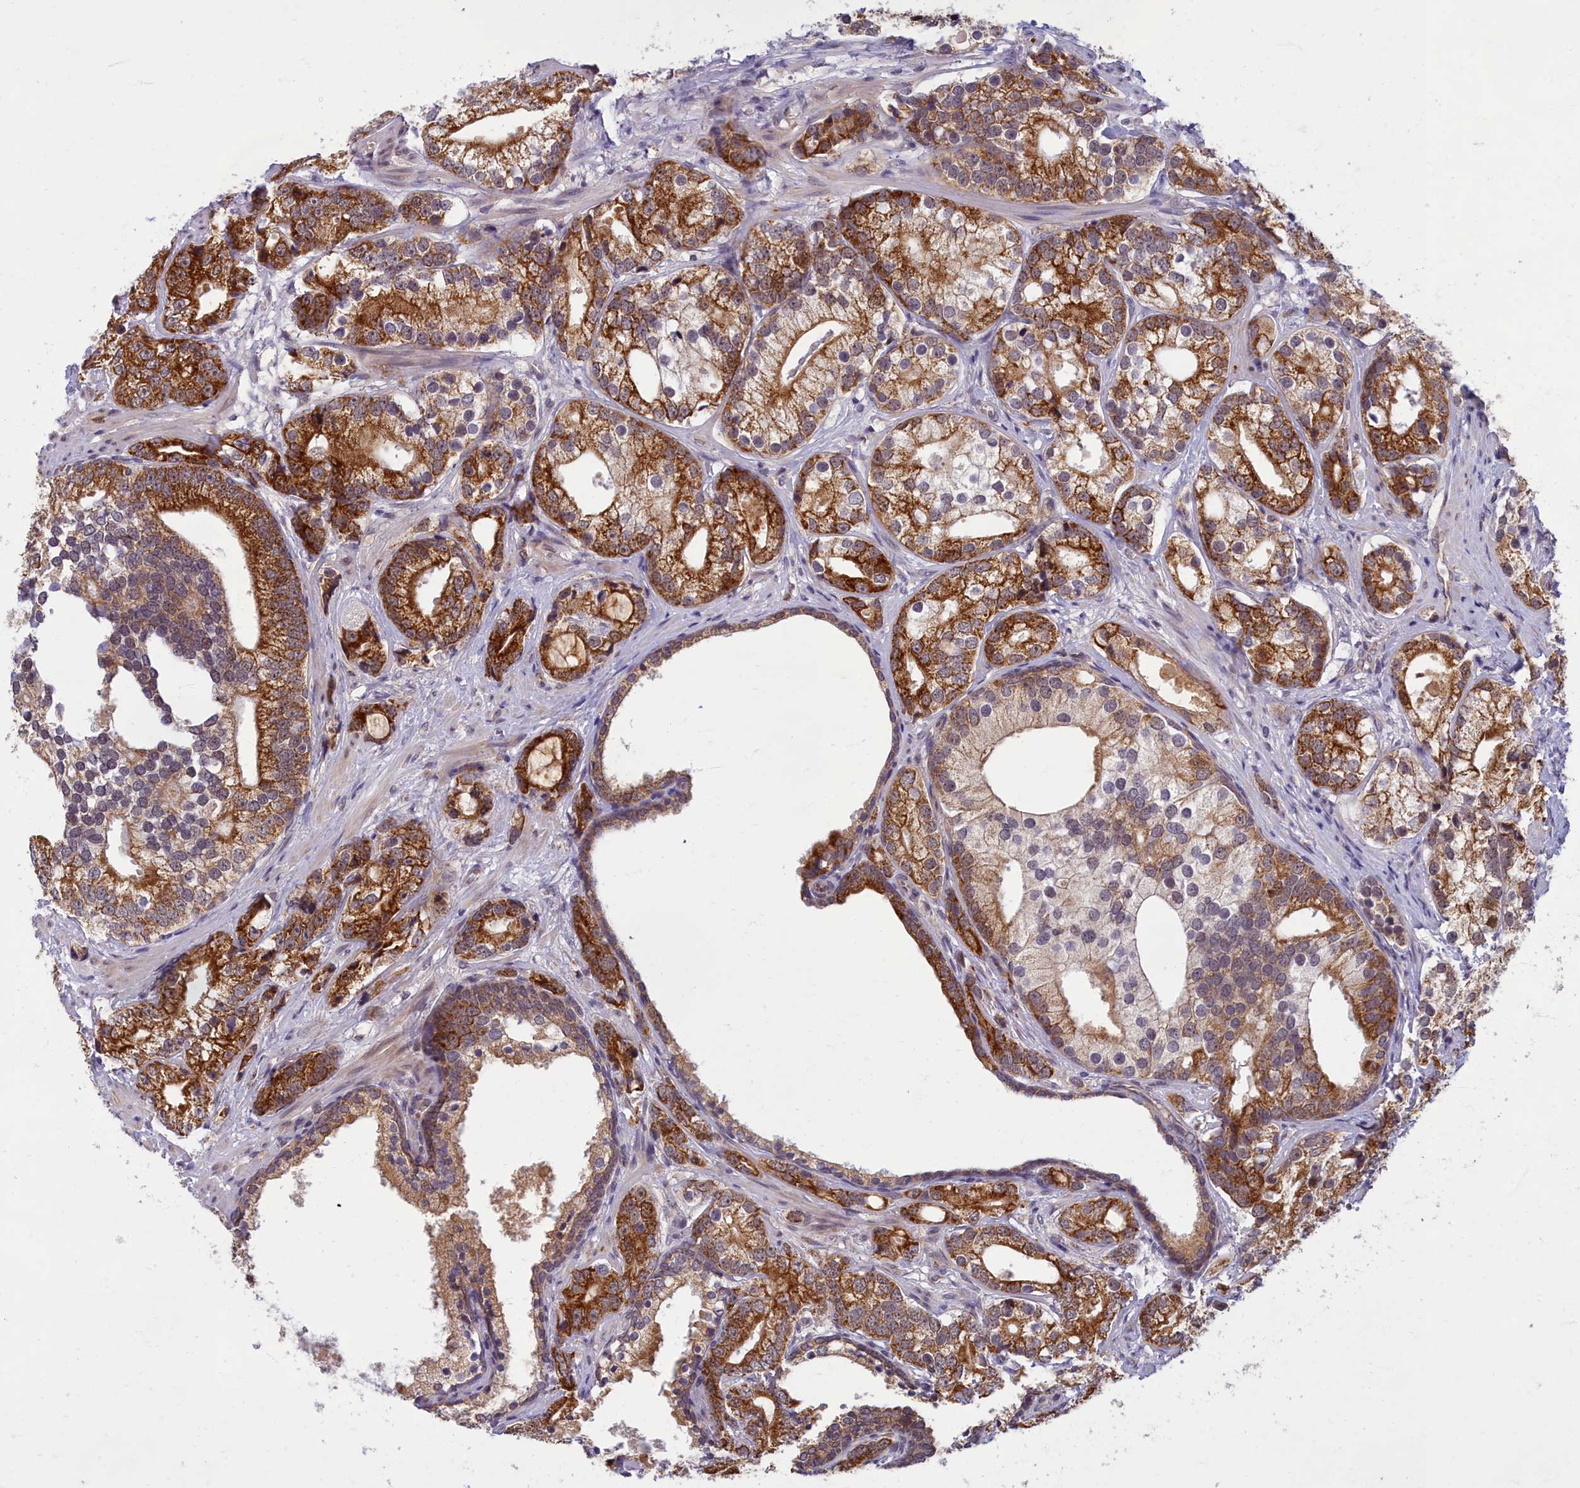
{"staining": {"intensity": "strong", "quantity": ">75%", "location": "cytoplasmic/membranous"}, "tissue": "prostate cancer", "cell_type": "Tumor cells", "image_type": "cancer", "snomed": [{"axis": "morphology", "description": "Adenocarcinoma, High grade"}, {"axis": "topography", "description": "Prostate"}], "caption": "Prostate cancer (adenocarcinoma (high-grade)) was stained to show a protein in brown. There is high levels of strong cytoplasmic/membranous staining in about >75% of tumor cells. The staining was performed using DAB to visualize the protein expression in brown, while the nuclei were stained in blue with hematoxylin (Magnification: 20x).", "gene": "EARS2", "patient": {"sex": "male", "age": 75}}